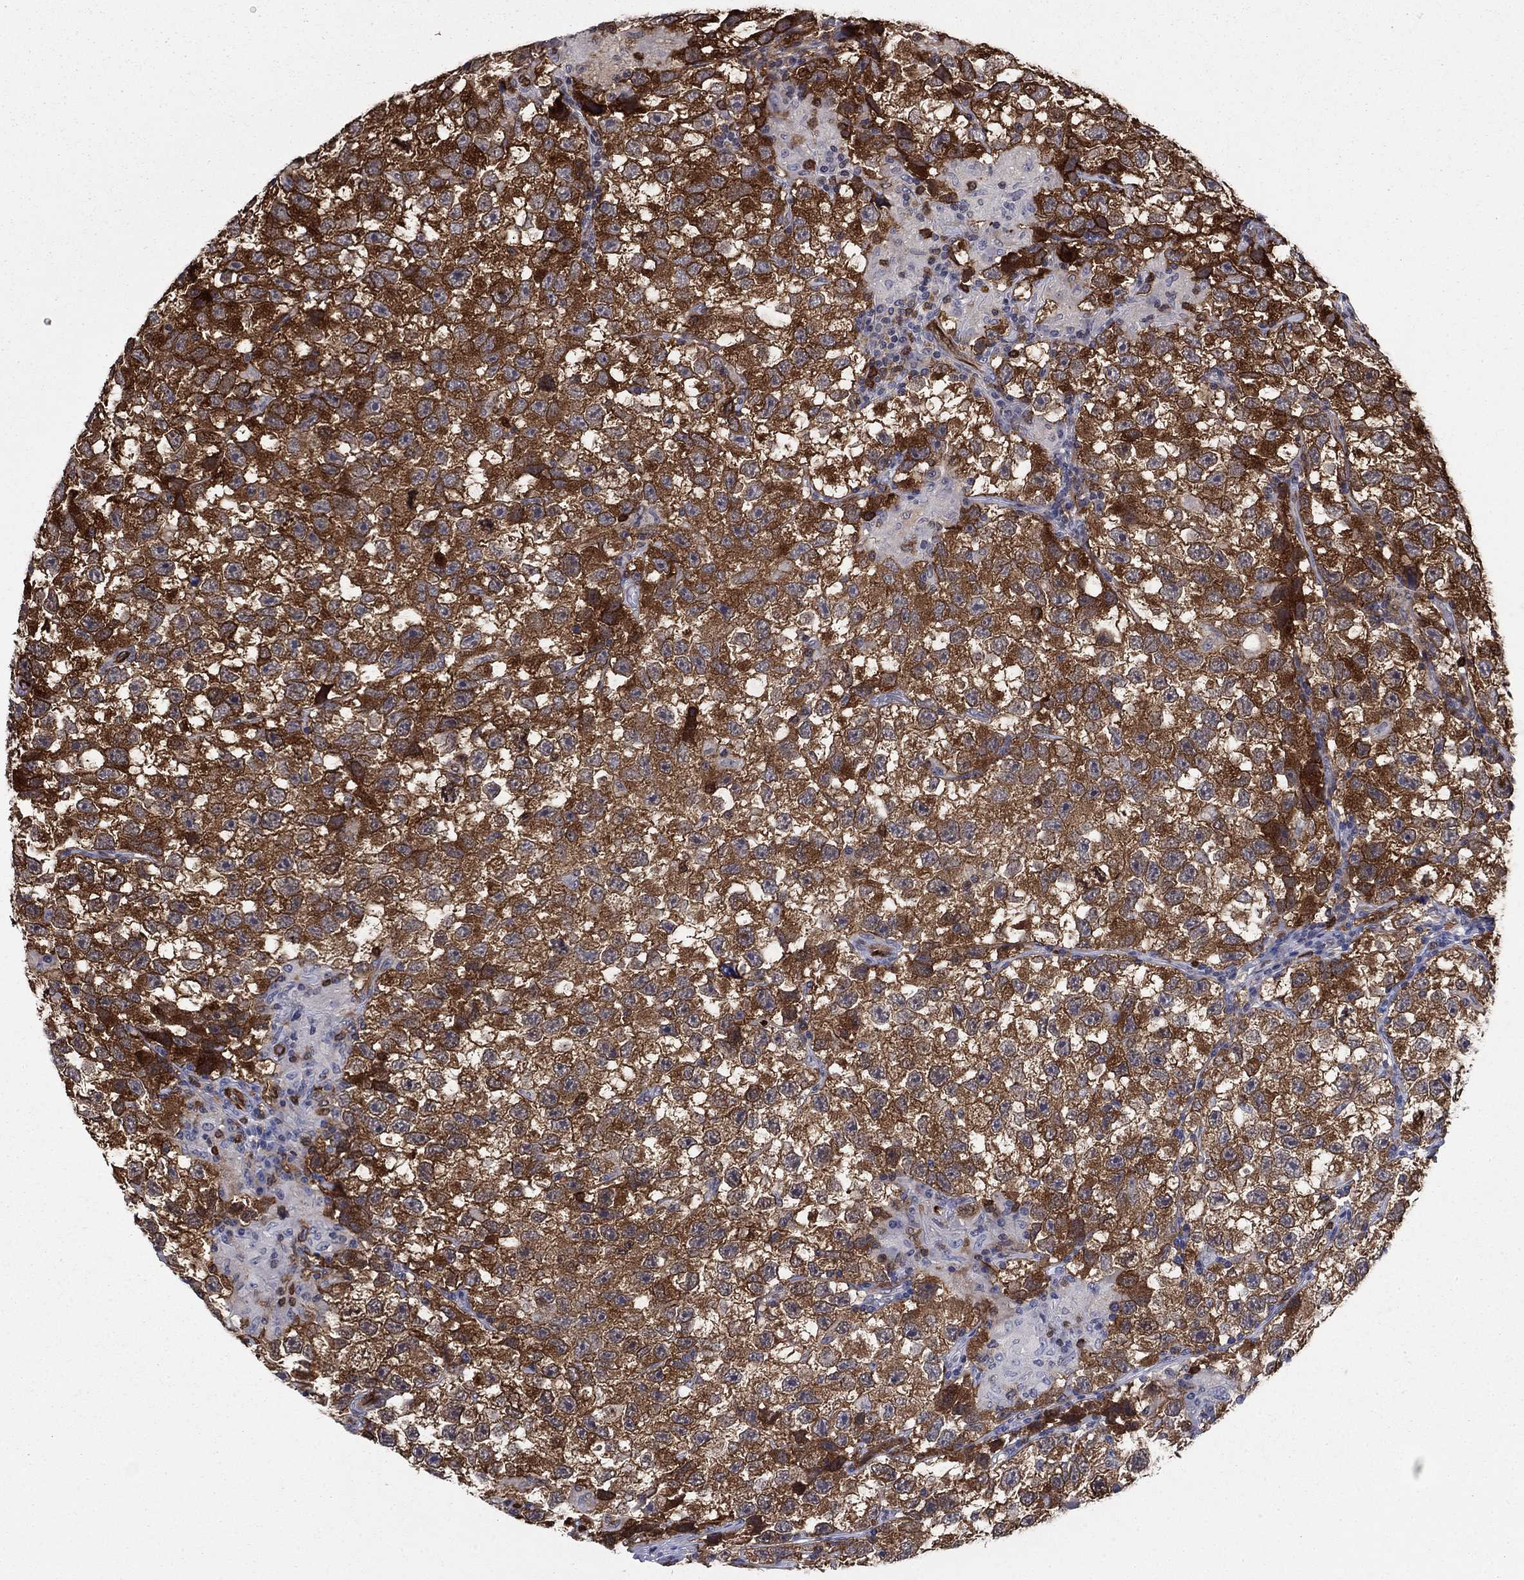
{"staining": {"intensity": "strong", "quantity": ">75%", "location": "cytoplasmic/membranous"}, "tissue": "testis cancer", "cell_type": "Tumor cells", "image_type": "cancer", "snomed": [{"axis": "morphology", "description": "Seminoma, NOS"}, {"axis": "topography", "description": "Testis"}], "caption": "Tumor cells demonstrate high levels of strong cytoplasmic/membranous expression in about >75% of cells in human testis cancer.", "gene": "STMN1", "patient": {"sex": "male", "age": 26}}